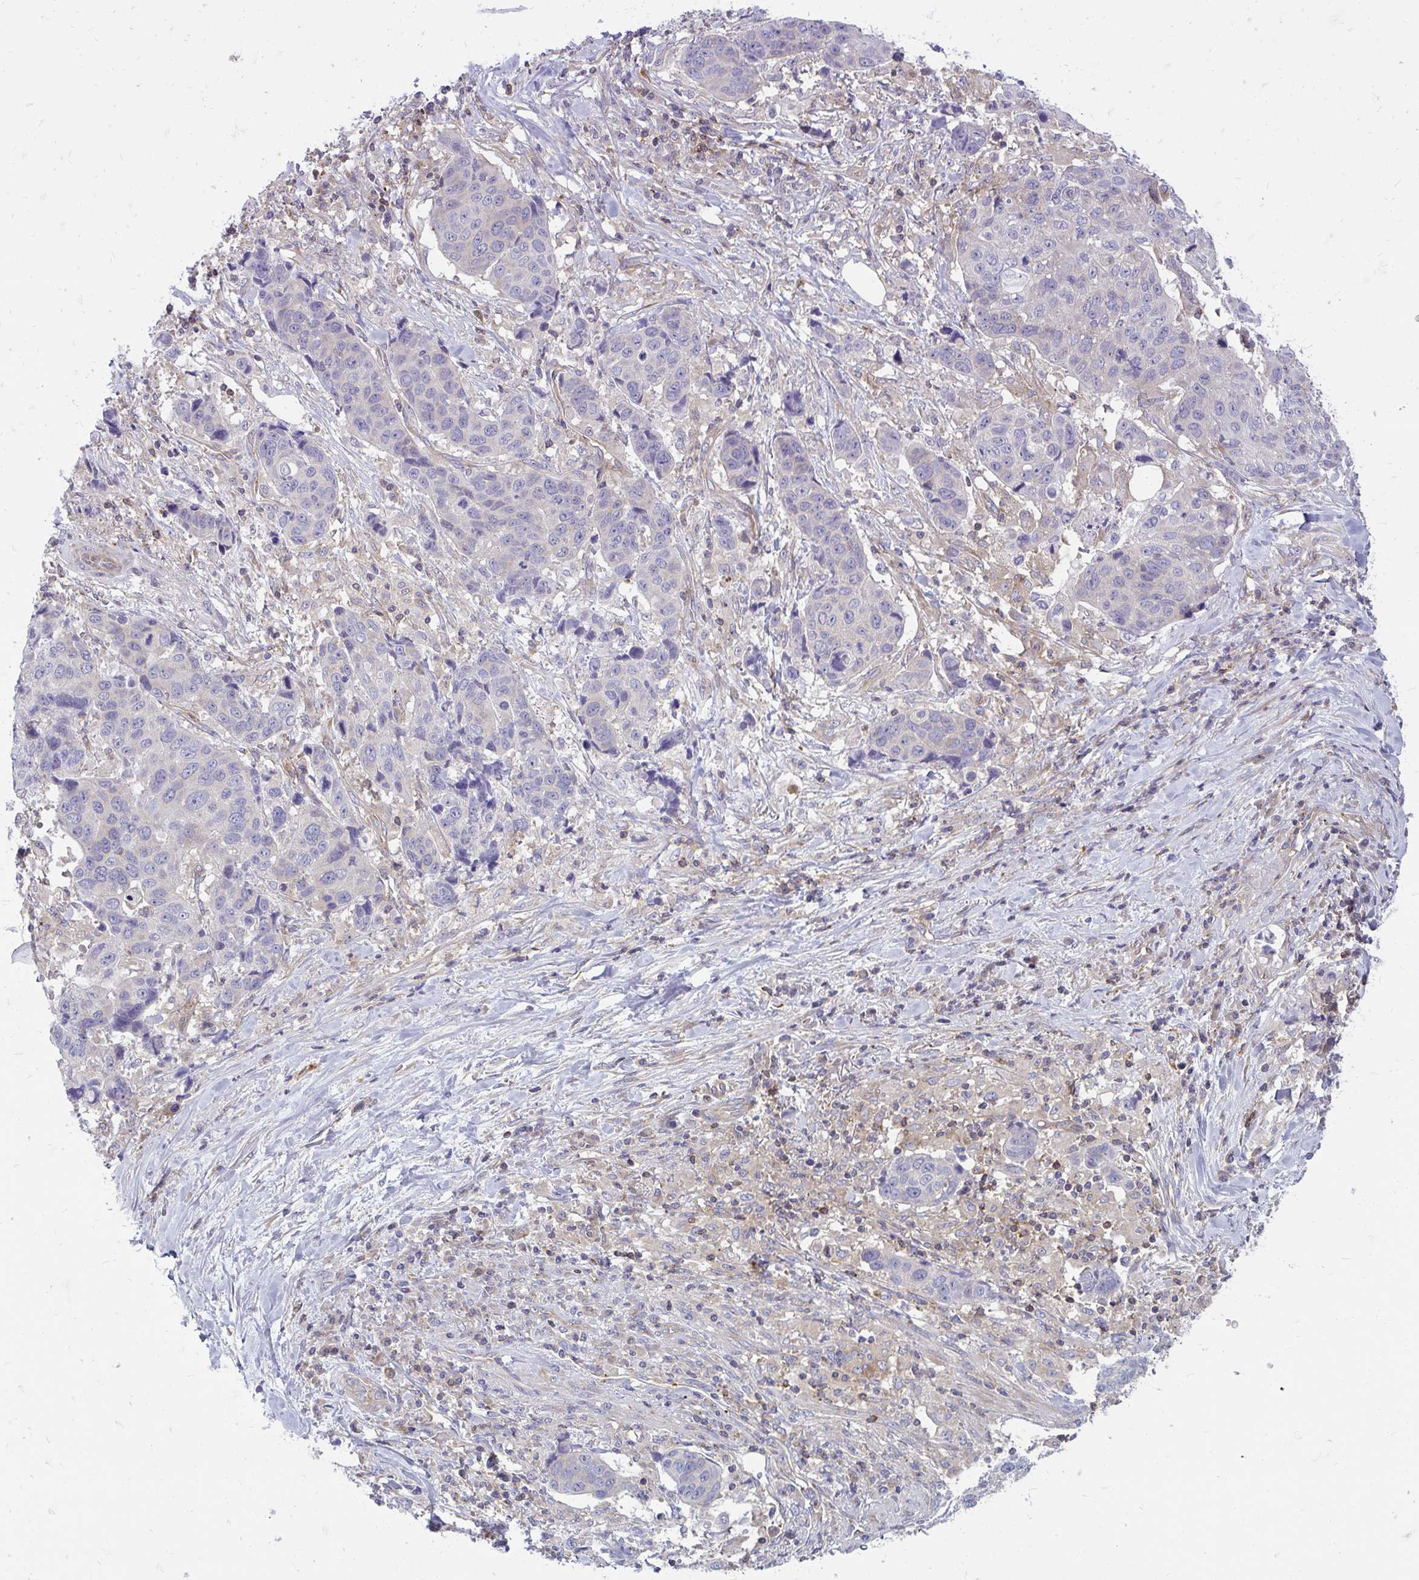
{"staining": {"intensity": "negative", "quantity": "none", "location": "none"}, "tissue": "lung cancer", "cell_type": "Tumor cells", "image_type": "cancer", "snomed": [{"axis": "morphology", "description": "Squamous cell carcinoma, NOS"}, {"axis": "topography", "description": "Lymph node"}, {"axis": "topography", "description": "Lung"}], "caption": "Tumor cells are negative for protein expression in human lung squamous cell carcinoma.", "gene": "ASAP1", "patient": {"sex": "male", "age": 61}}